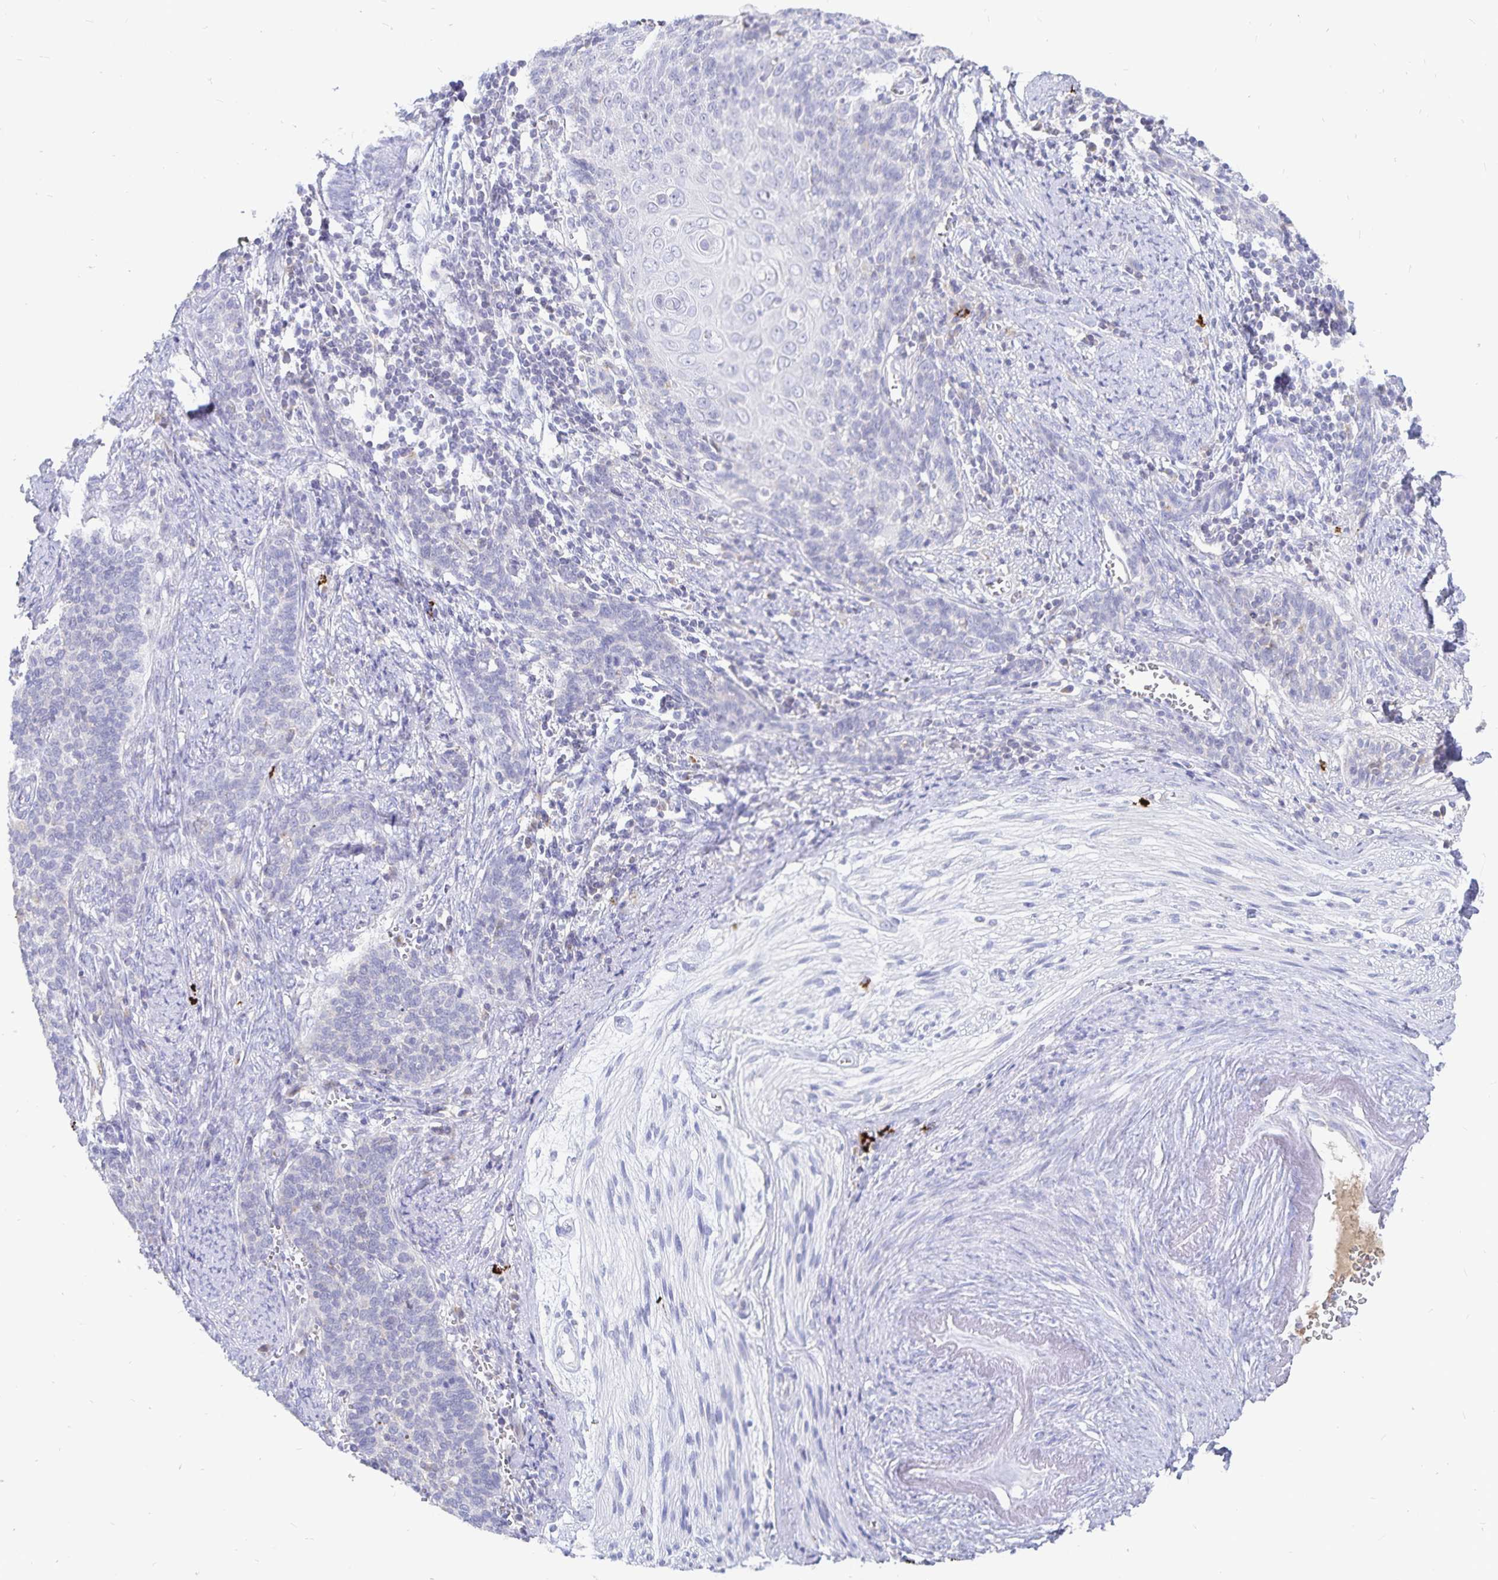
{"staining": {"intensity": "negative", "quantity": "none", "location": "none"}, "tissue": "cervical cancer", "cell_type": "Tumor cells", "image_type": "cancer", "snomed": [{"axis": "morphology", "description": "Squamous cell carcinoma, NOS"}, {"axis": "topography", "description": "Cervix"}], "caption": "Tumor cells are negative for brown protein staining in cervical cancer.", "gene": "PKHD1", "patient": {"sex": "female", "age": 39}}